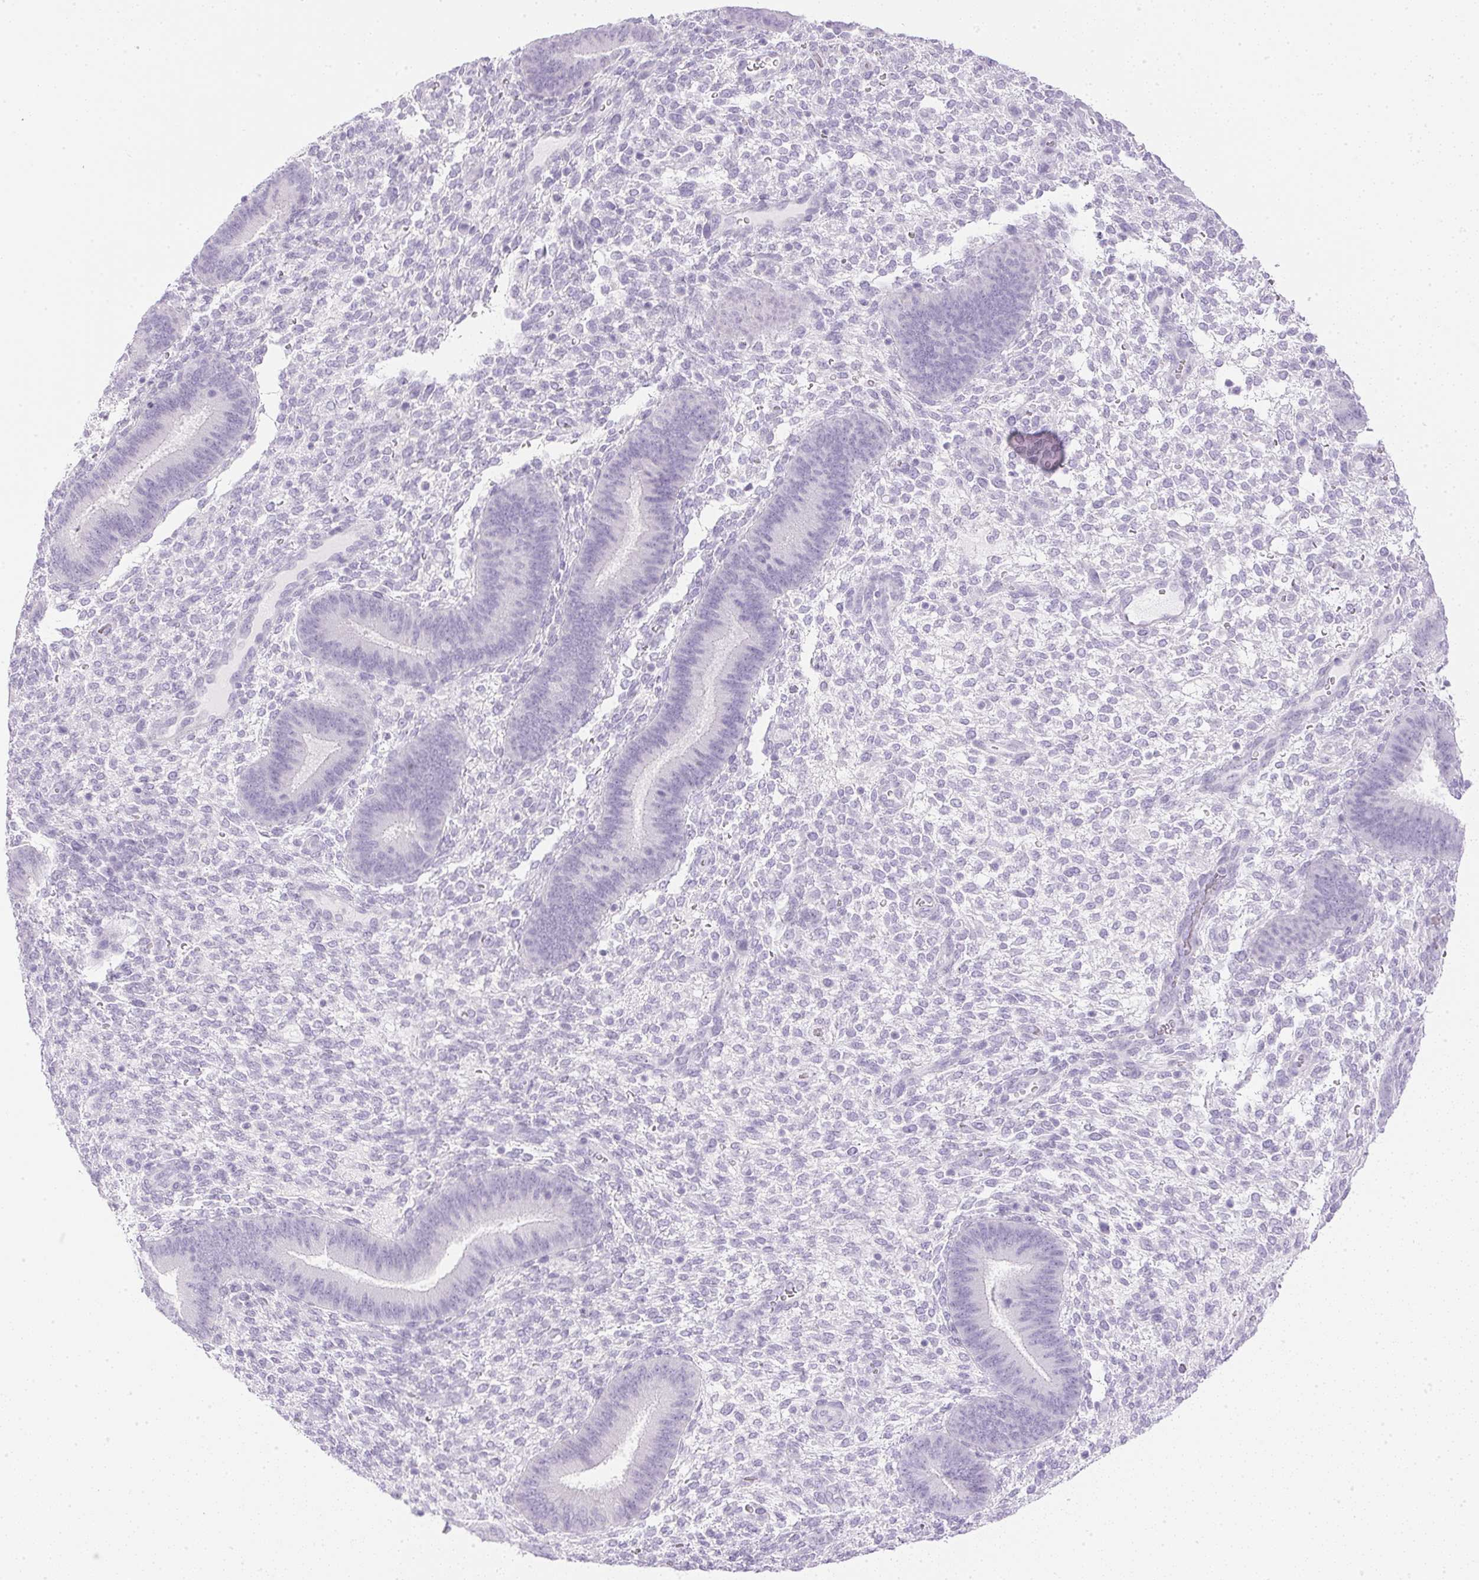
{"staining": {"intensity": "negative", "quantity": "none", "location": "none"}, "tissue": "endometrium", "cell_type": "Cells in endometrial stroma", "image_type": "normal", "snomed": [{"axis": "morphology", "description": "Normal tissue, NOS"}, {"axis": "topography", "description": "Endometrium"}], "caption": "DAB immunohistochemical staining of normal human endometrium demonstrates no significant expression in cells in endometrial stroma. The staining is performed using DAB (3,3'-diaminobenzidine) brown chromogen with nuclei counter-stained in using hematoxylin.", "gene": "CPB1", "patient": {"sex": "female", "age": 39}}